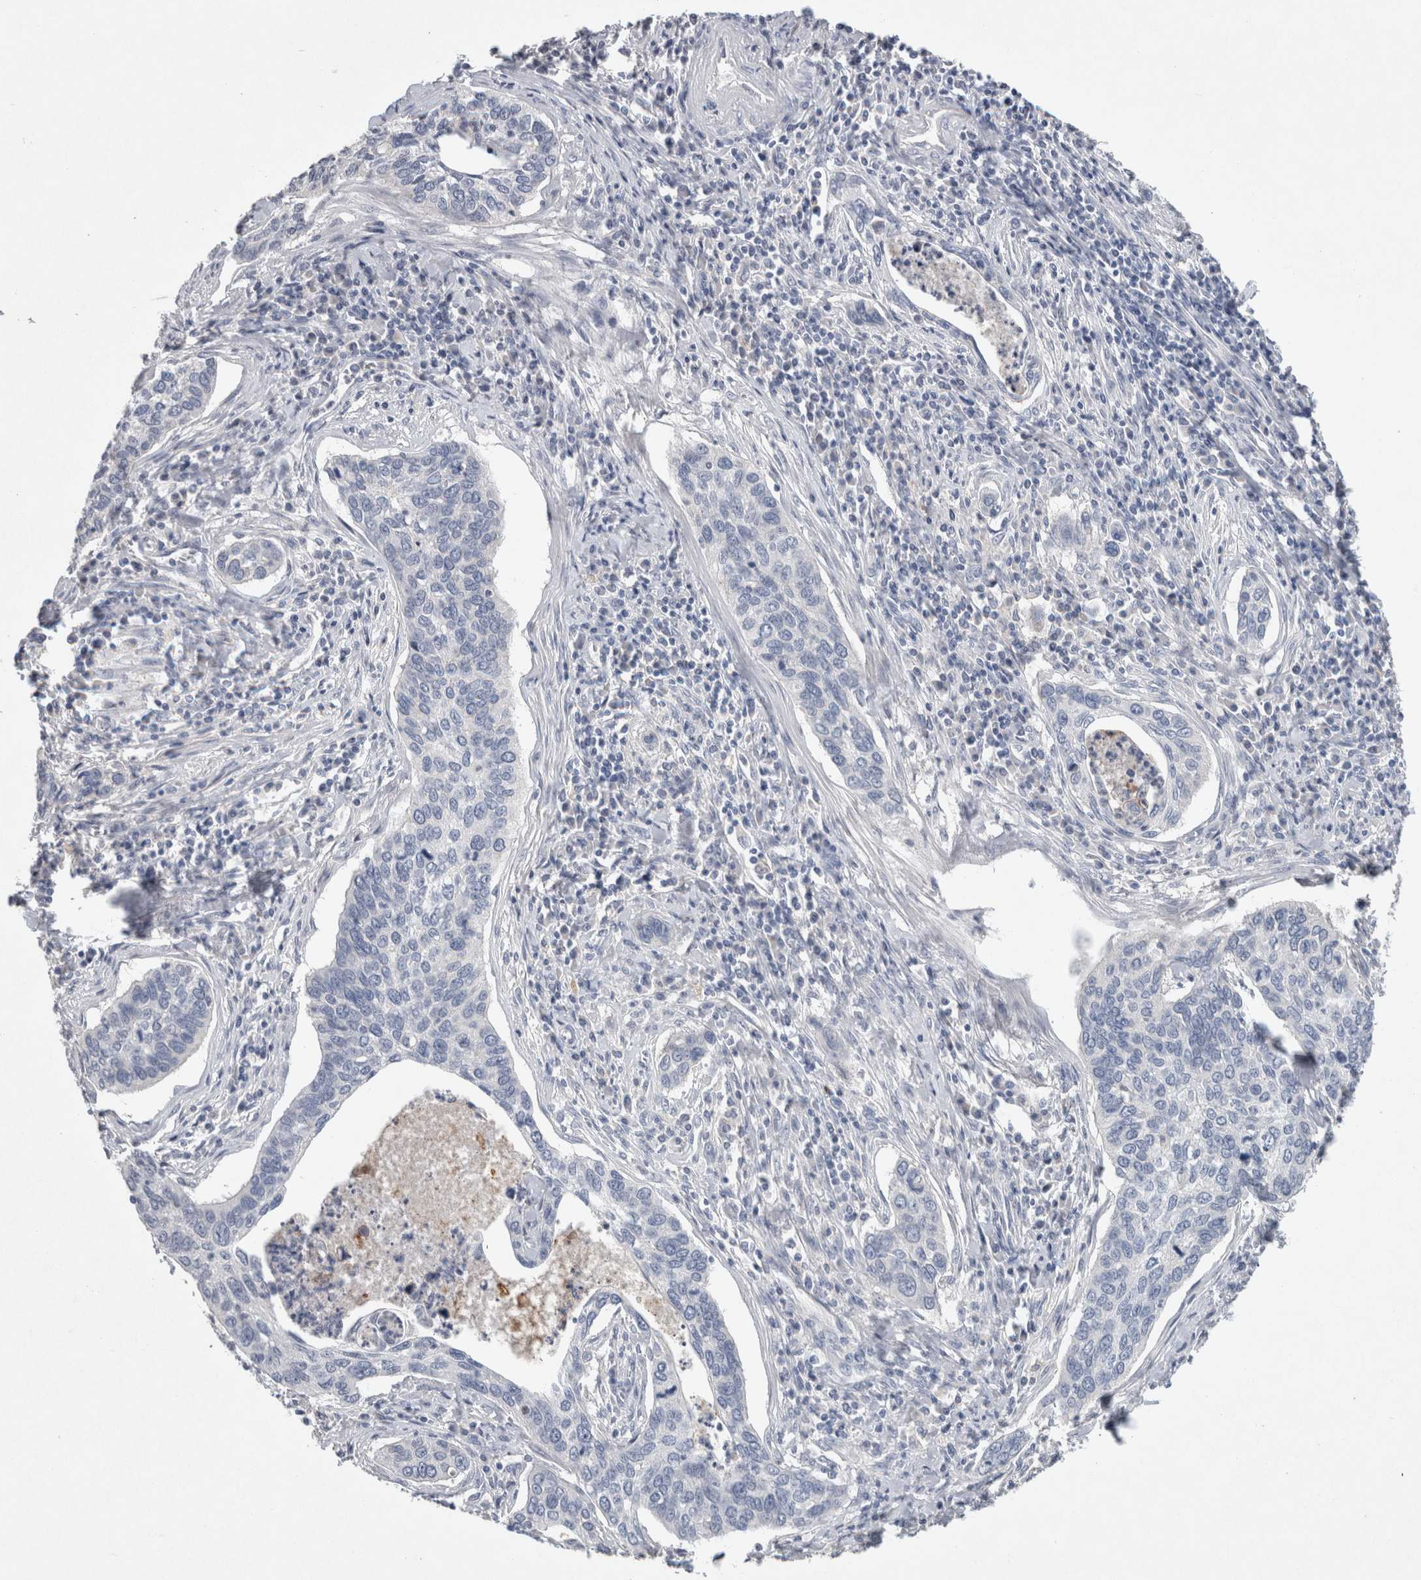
{"staining": {"intensity": "negative", "quantity": "none", "location": "none"}, "tissue": "cervical cancer", "cell_type": "Tumor cells", "image_type": "cancer", "snomed": [{"axis": "morphology", "description": "Squamous cell carcinoma, NOS"}, {"axis": "topography", "description": "Cervix"}], "caption": "Immunohistochemistry (IHC) of human cervical squamous cell carcinoma demonstrates no staining in tumor cells.", "gene": "HEXD", "patient": {"sex": "female", "age": 53}}